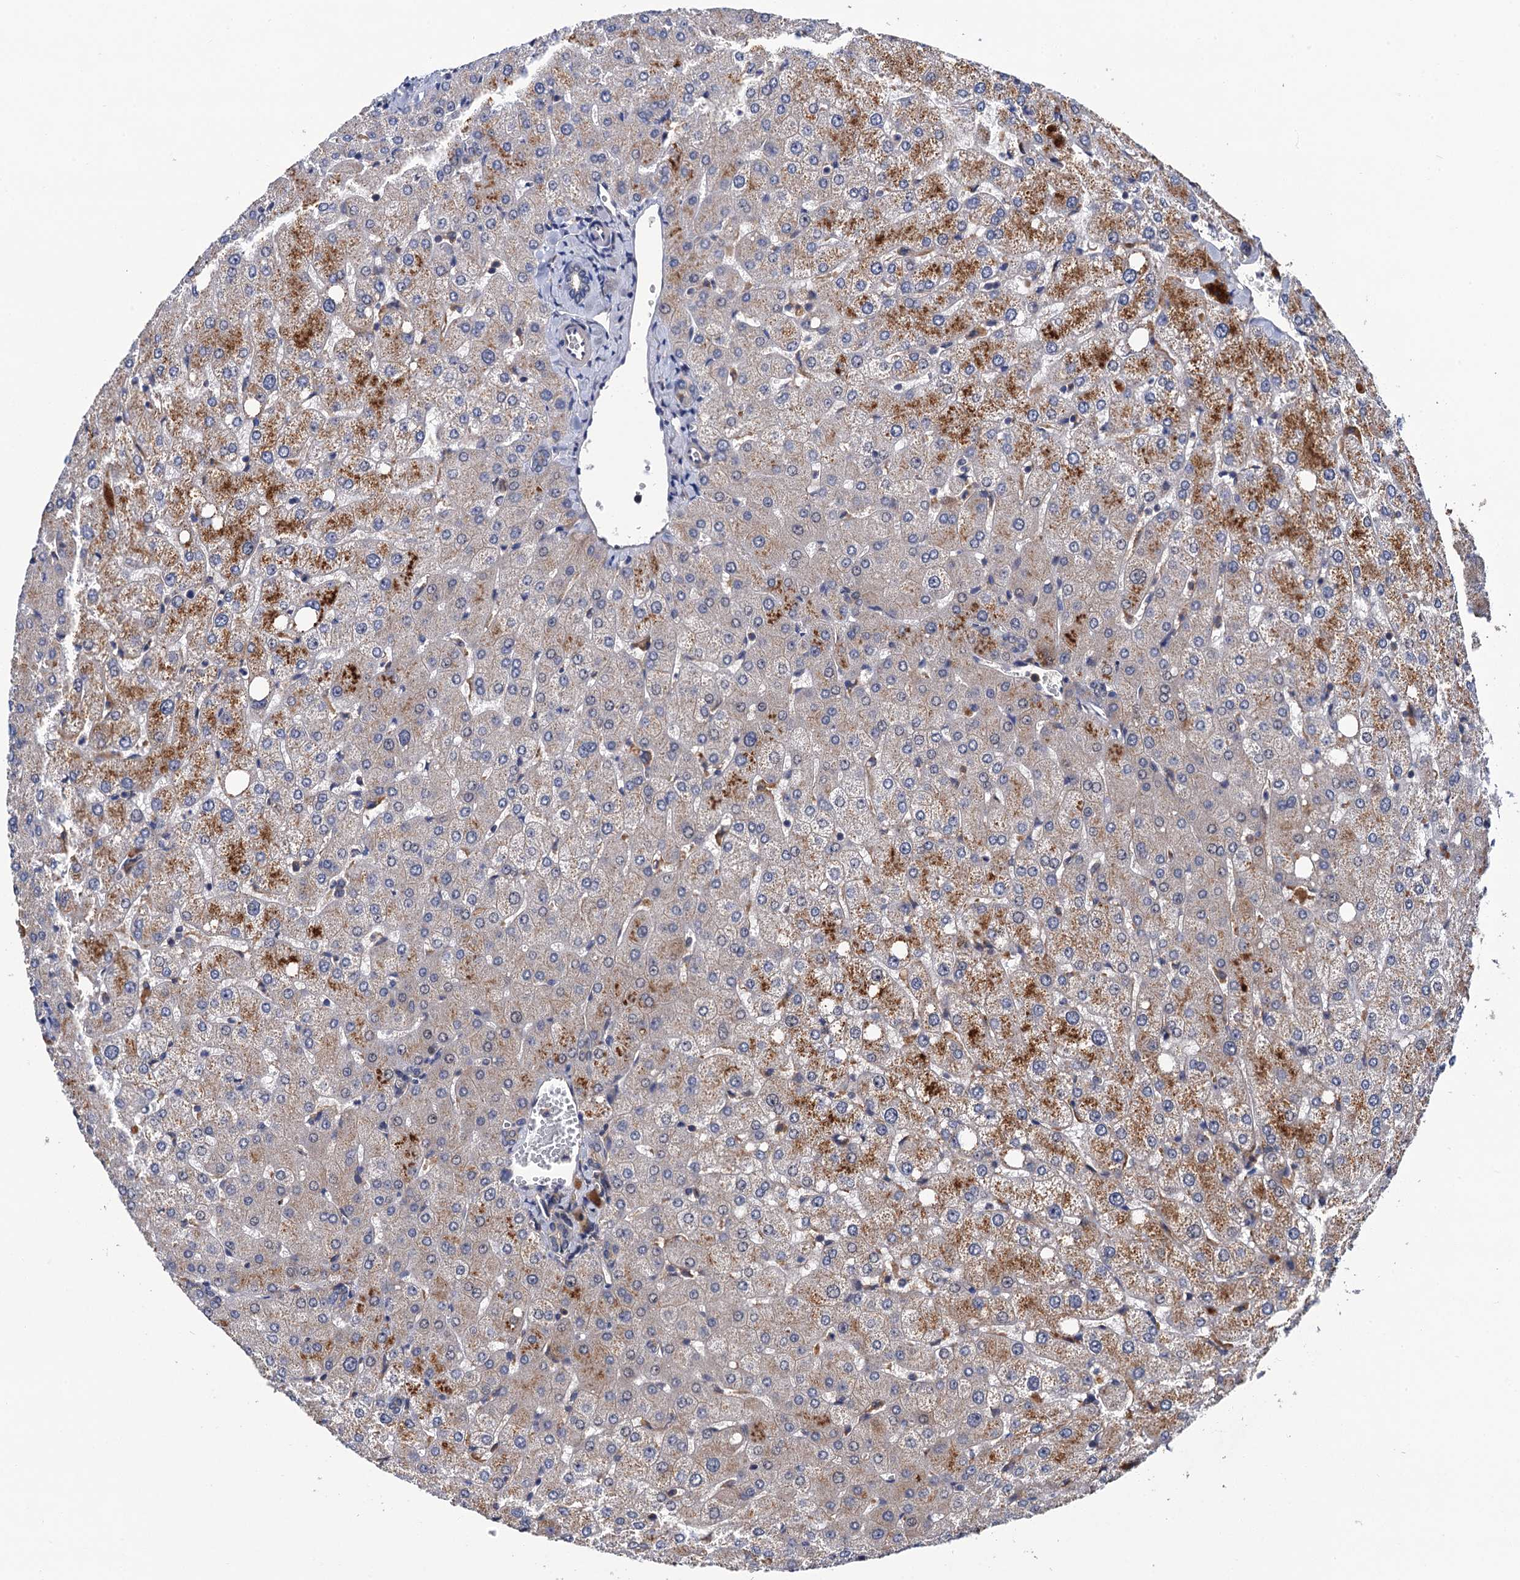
{"staining": {"intensity": "negative", "quantity": "none", "location": "none"}, "tissue": "liver", "cell_type": "Cholangiocytes", "image_type": "normal", "snomed": [{"axis": "morphology", "description": "Normal tissue, NOS"}, {"axis": "topography", "description": "Liver"}], "caption": "Immunohistochemistry of unremarkable human liver displays no positivity in cholangiocytes.", "gene": "VPS35", "patient": {"sex": "female", "age": 54}}